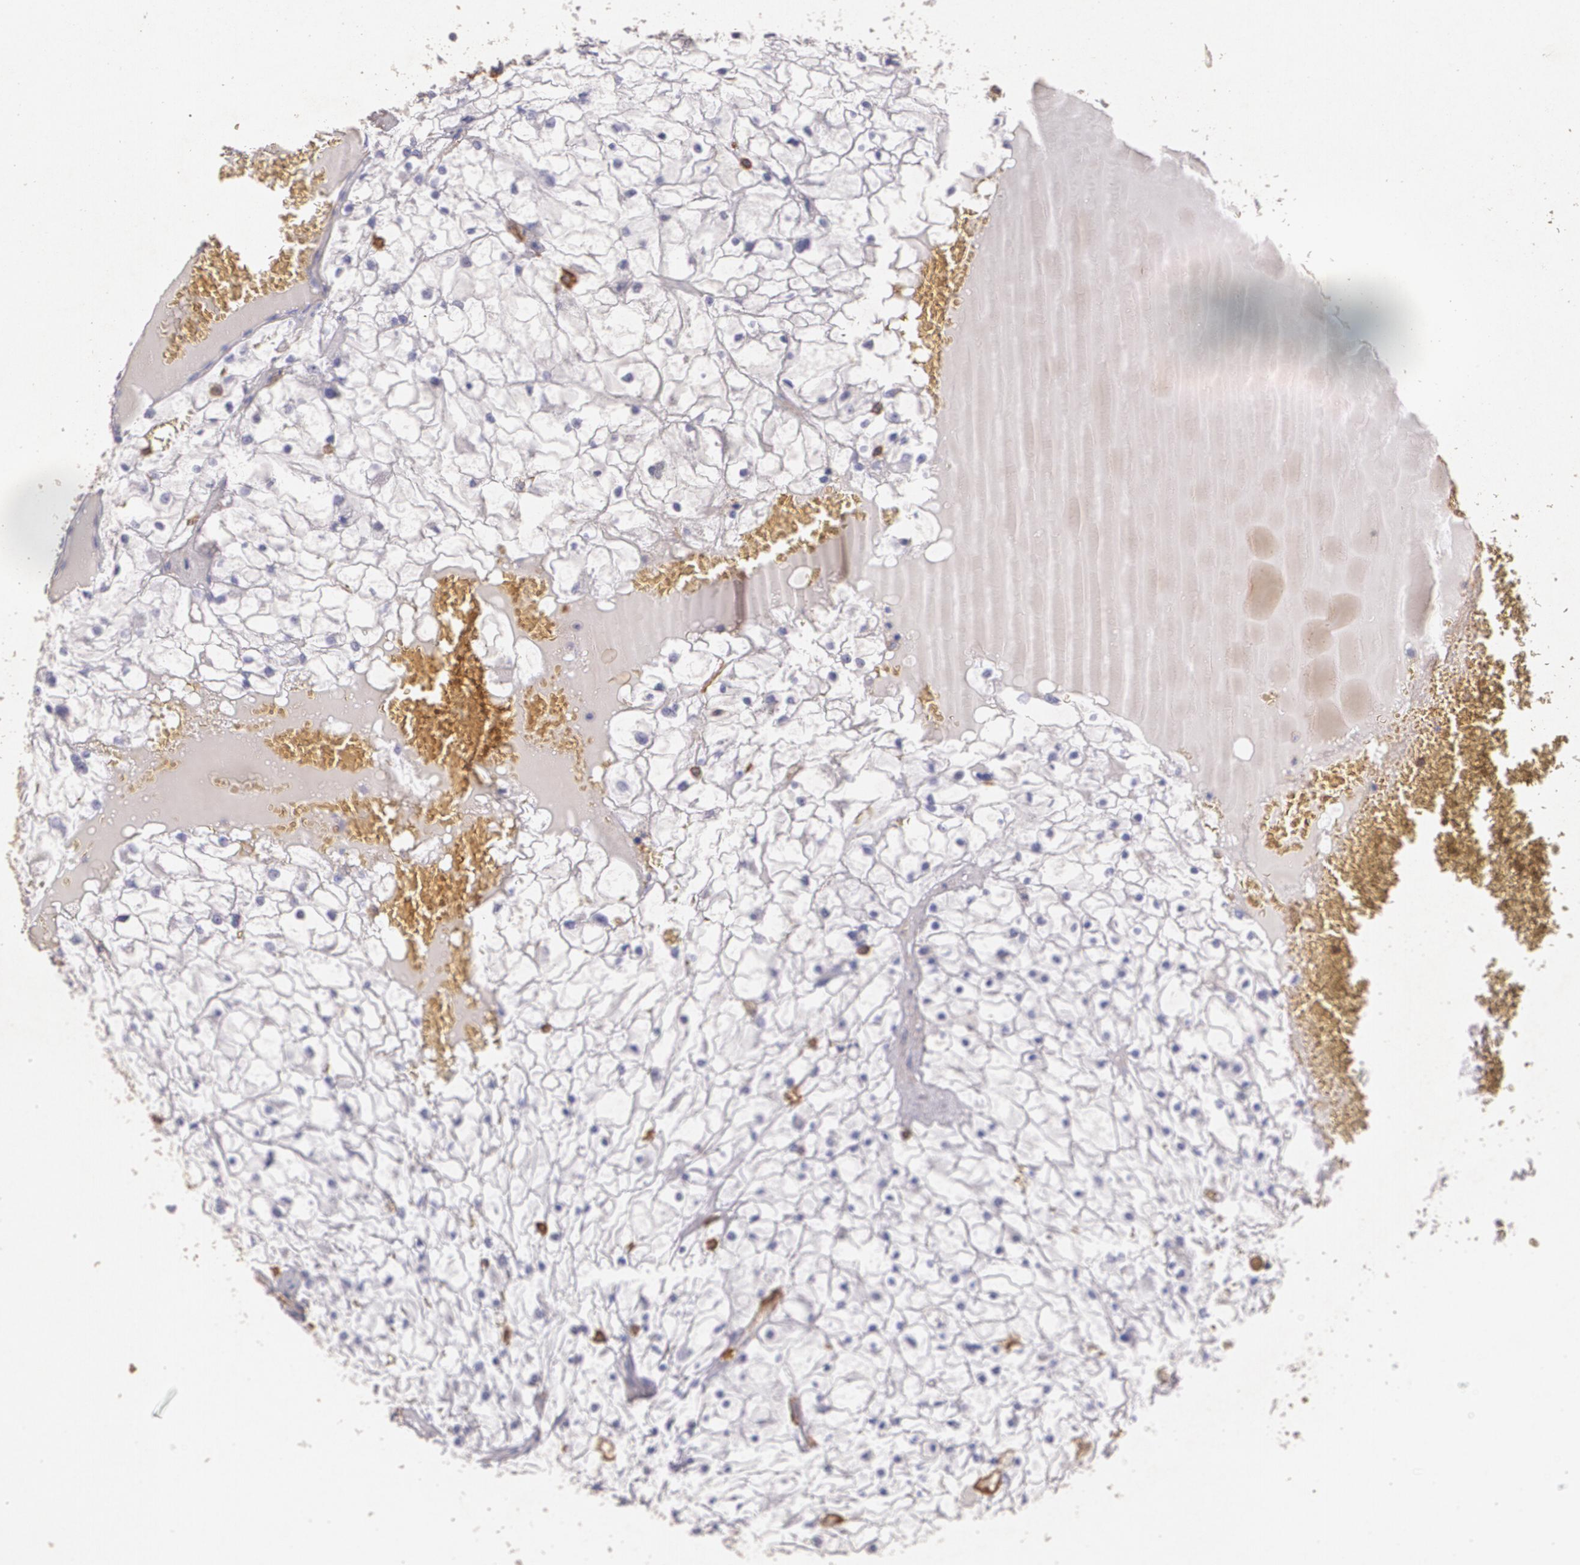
{"staining": {"intensity": "negative", "quantity": "none", "location": "none"}, "tissue": "renal cancer", "cell_type": "Tumor cells", "image_type": "cancer", "snomed": [{"axis": "morphology", "description": "Adenocarcinoma, NOS"}, {"axis": "topography", "description": "Kidney"}], "caption": "Immunohistochemical staining of renal adenocarcinoma shows no significant positivity in tumor cells.", "gene": "TGFBR1", "patient": {"sex": "male", "age": 61}}